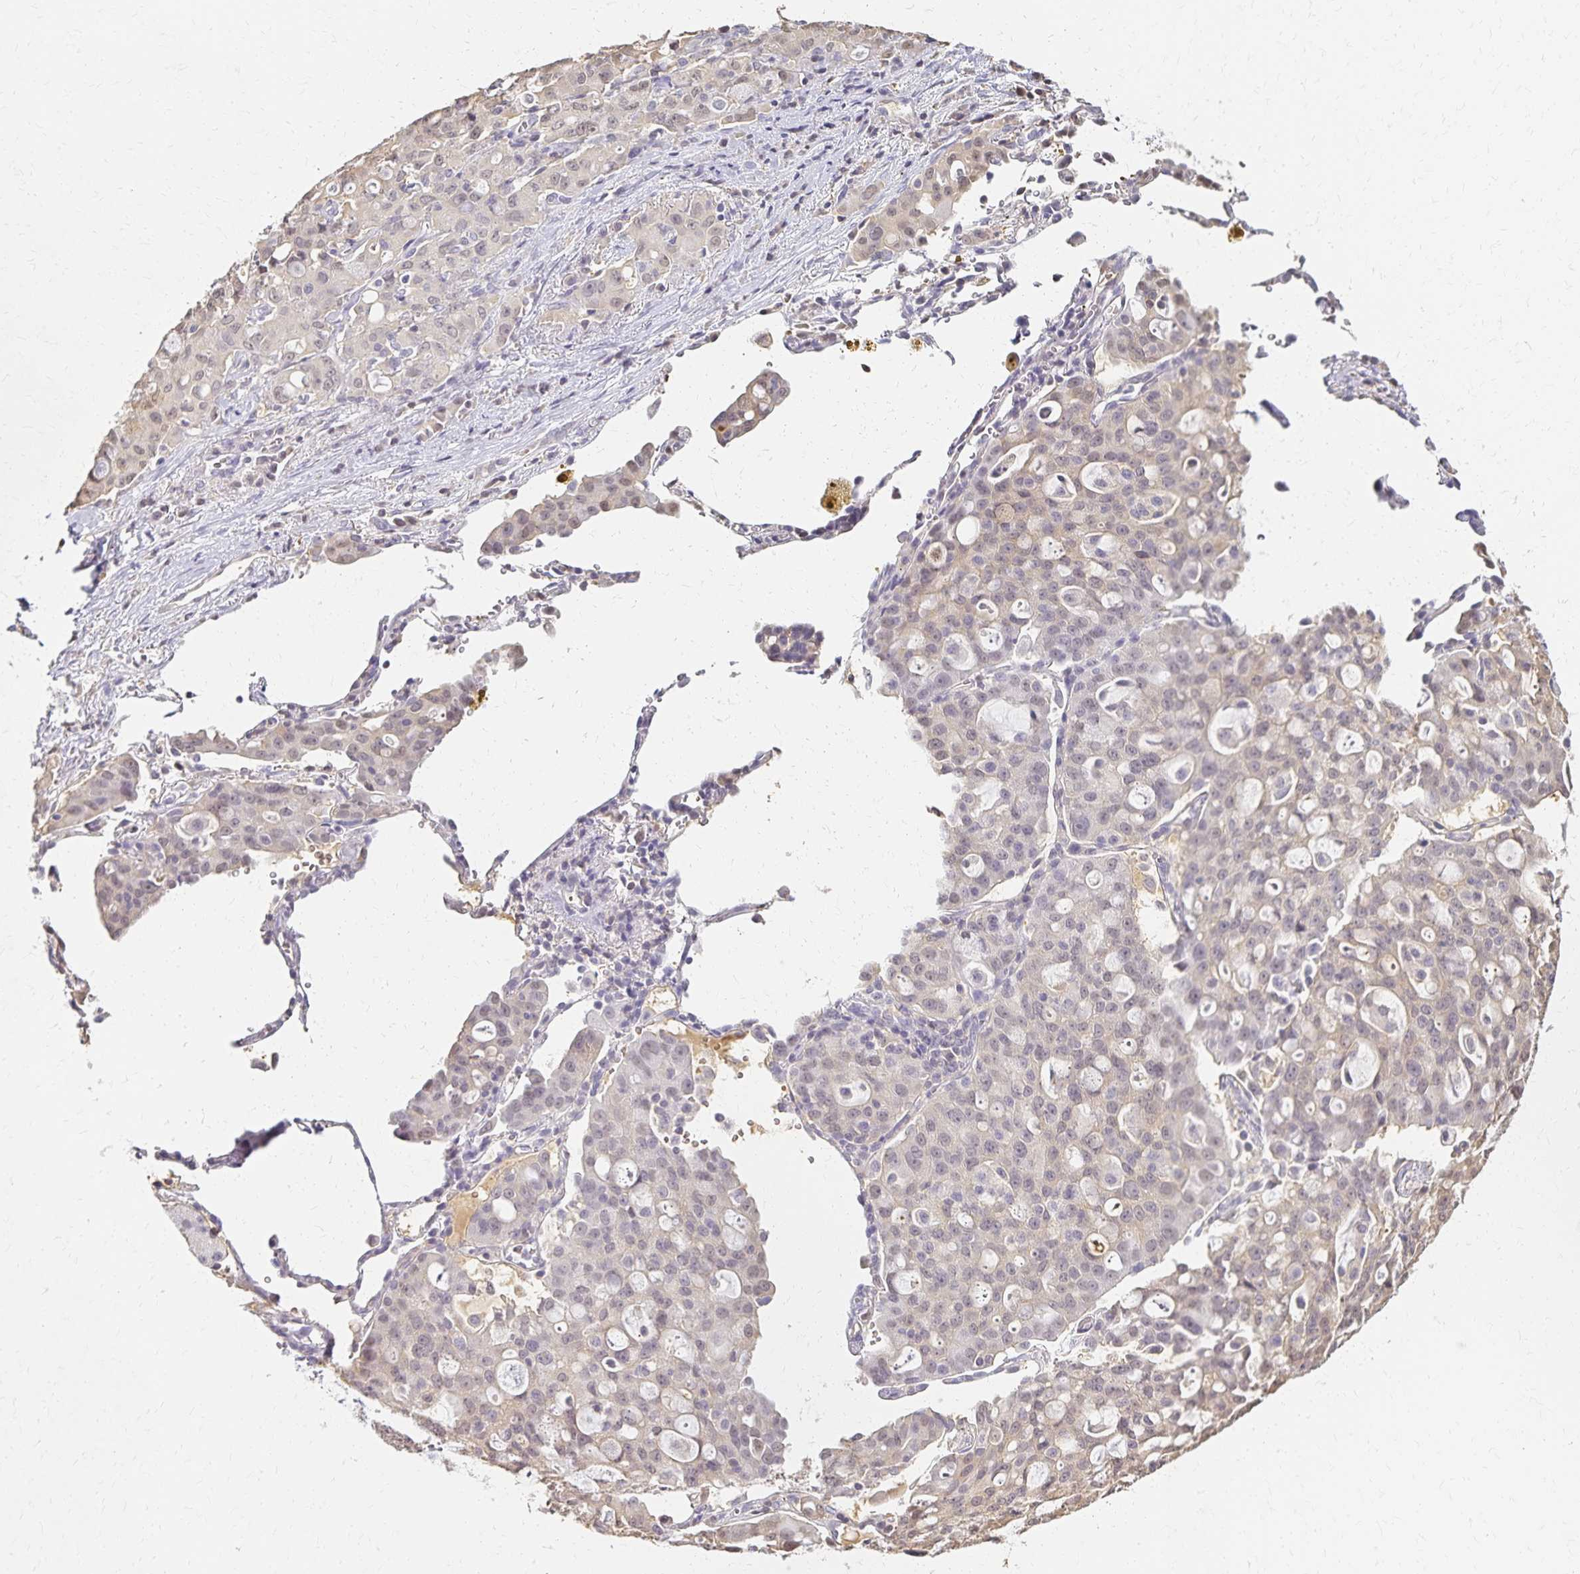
{"staining": {"intensity": "weak", "quantity": "<25%", "location": "cytoplasmic/membranous,nuclear"}, "tissue": "lung cancer", "cell_type": "Tumor cells", "image_type": "cancer", "snomed": [{"axis": "morphology", "description": "Adenocarcinoma, NOS"}, {"axis": "topography", "description": "Lung"}], "caption": "Lung cancer (adenocarcinoma) was stained to show a protein in brown. There is no significant expression in tumor cells.", "gene": "AZGP1", "patient": {"sex": "female", "age": 44}}